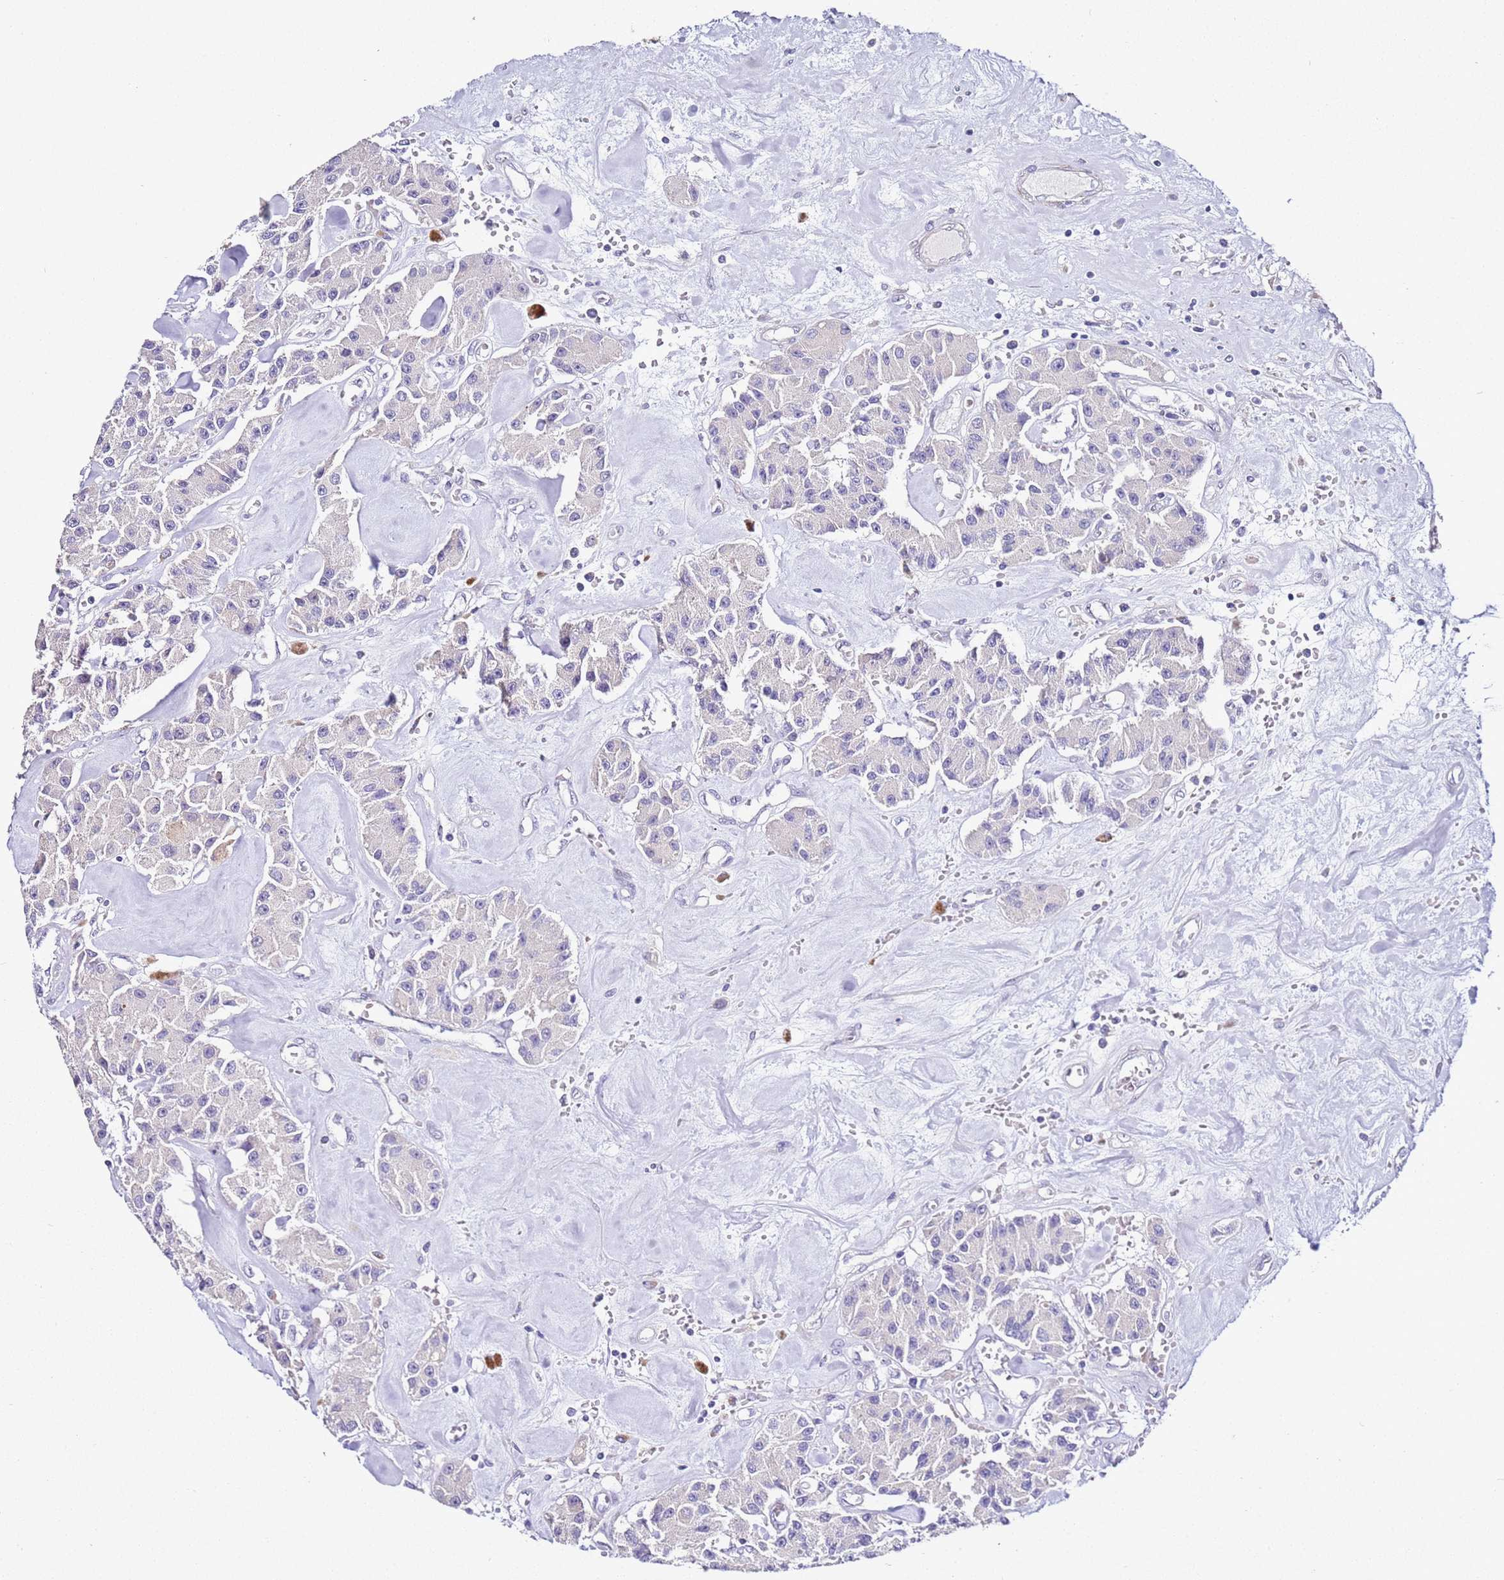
{"staining": {"intensity": "negative", "quantity": "none", "location": "none"}, "tissue": "carcinoid", "cell_type": "Tumor cells", "image_type": "cancer", "snomed": [{"axis": "morphology", "description": "Carcinoid, malignant, NOS"}, {"axis": "topography", "description": "Pancreas"}], "caption": "IHC photomicrograph of human malignant carcinoid stained for a protein (brown), which reveals no positivity in tumor cells.", "gene": "HGD", "patient": {"sex": "male", "age": 41}}